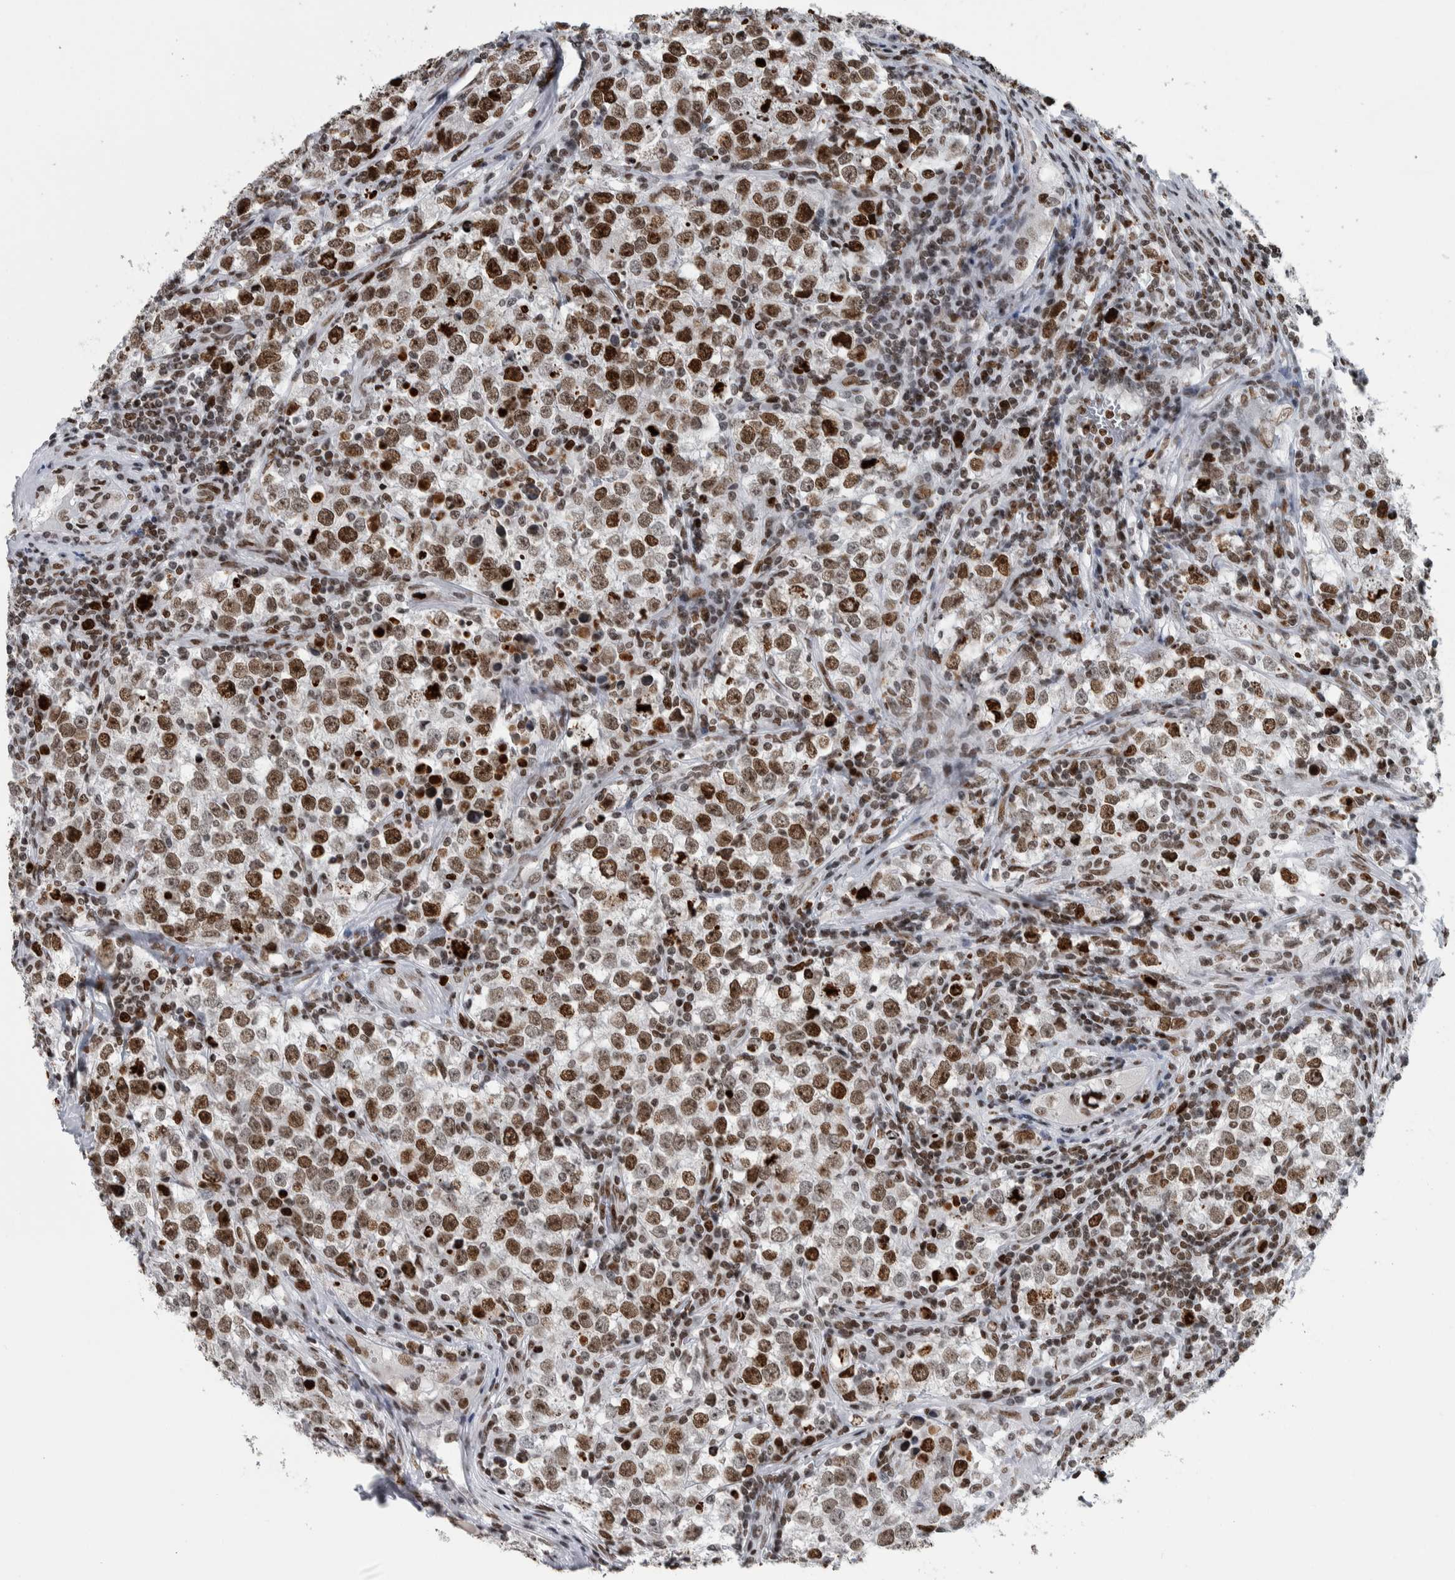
{"staining": {"intensity": "moderate", "quantity": ">75%", "location": "nuclear"}, "tissue": "testis cancer", "cell_type": "Tumor cells", "image_type": "cancer", "snomed": [{"axis": "morphology", "description": "Seminoma, NOS"}, {"axis": "morphology", "description": "Carcinoma, Embryonal, NOS"}, {"axis": "topography", "description": "Testis"}], "caption": "The immunohistochemical stain highlights moderate nuclear positivity in tumor cells of testis embryonal carcinoma tissue.", "gene": "TOP2B", "patient": {"sex": "male", "age": 28}}